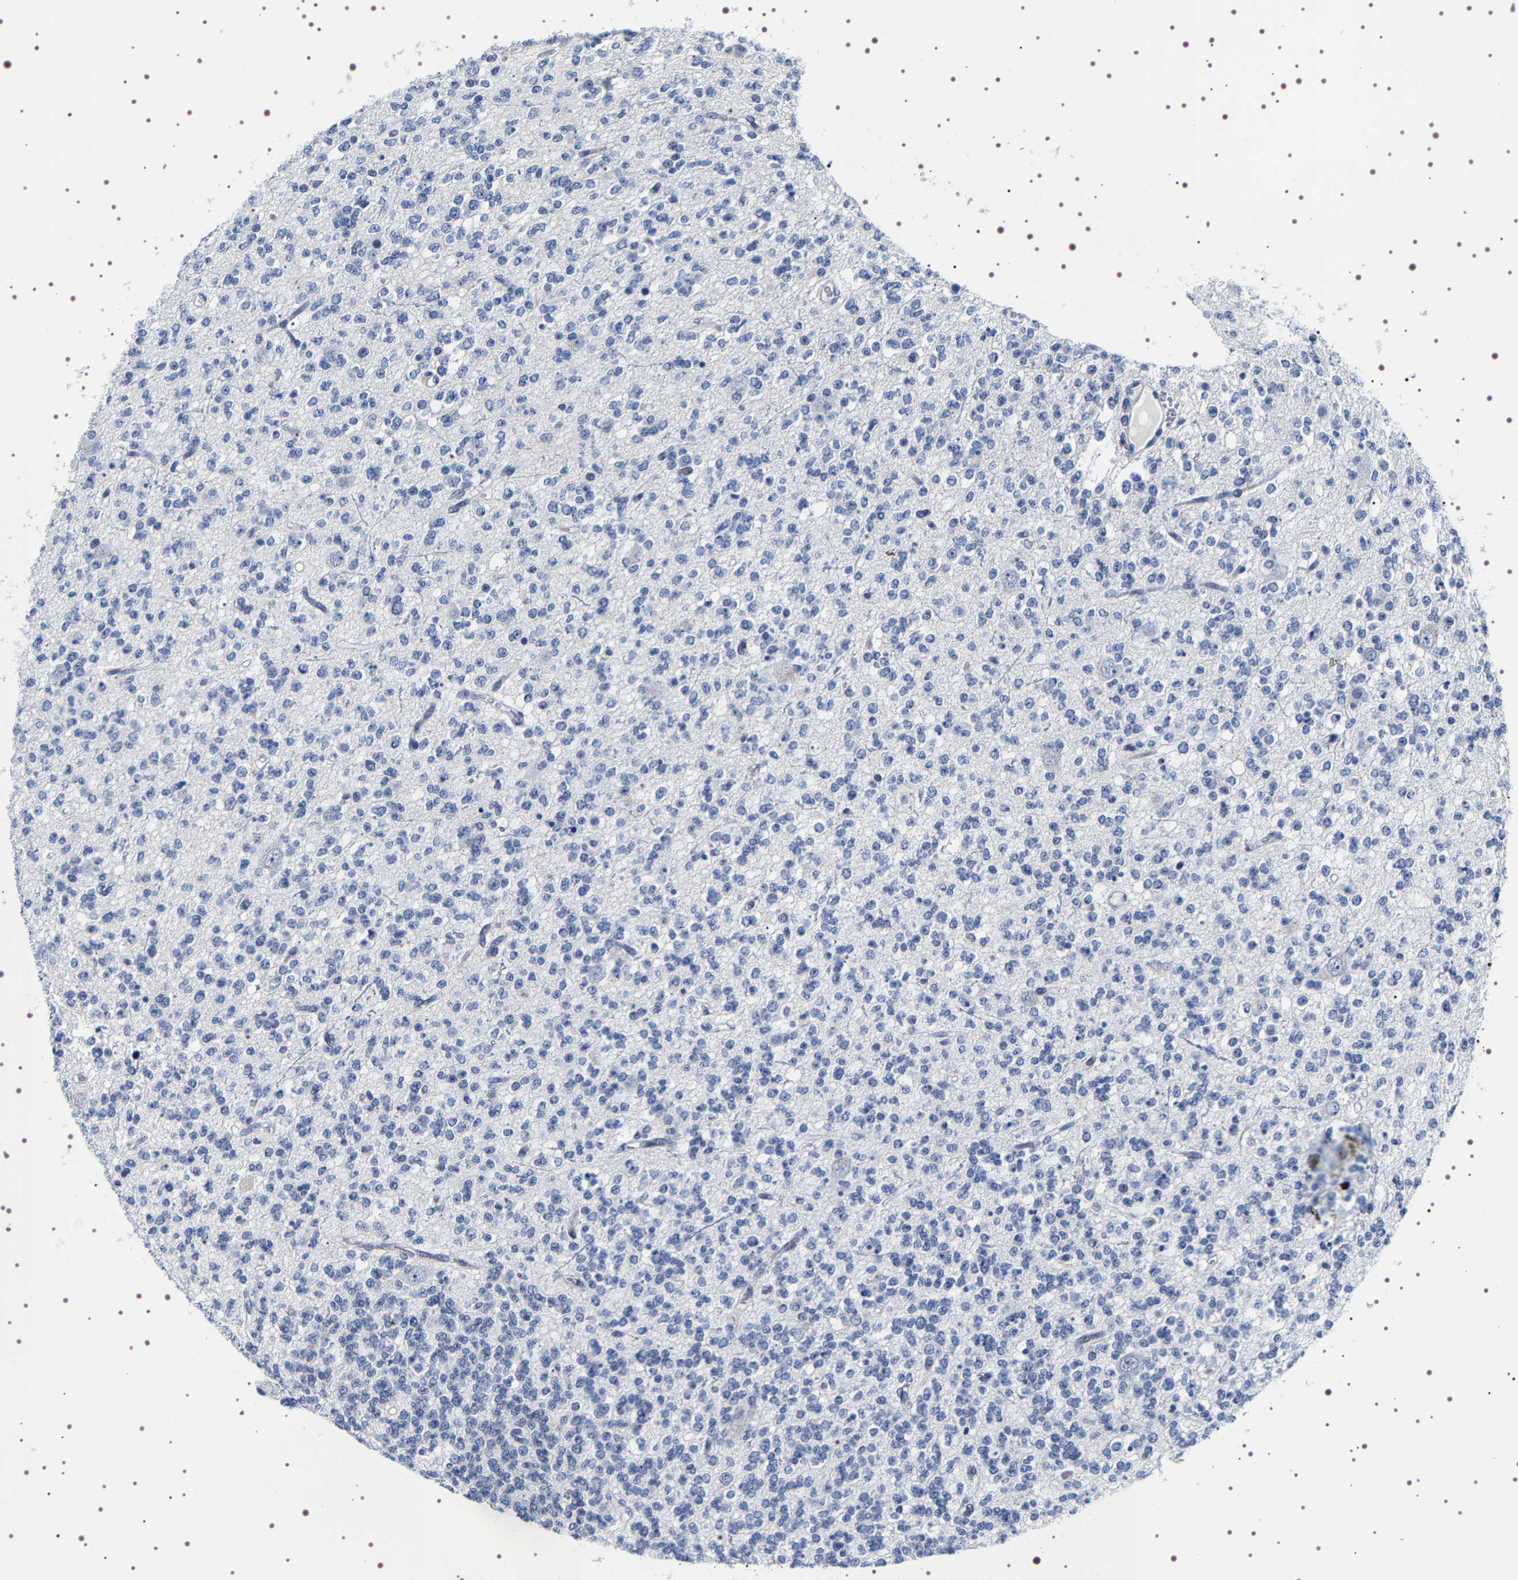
{"staining": {"intensity": "negative", "quantity": "none", "location": "none"}, "tissue": "glioma", "cell_type": "Tumor cells", "image_type": "cancer", "snomed": [{"axis": "morphology", "description": "Glioma, malignant, Low grade"}, {"axis": "topography", "description": "Brain"}], "caption": "Immunohistochemical staining of malignant glioma (low-grade) shows no significant staining in tumor cells.", "gene": "UBQLN3", "patient": {"sex": "male", "age": 38}}